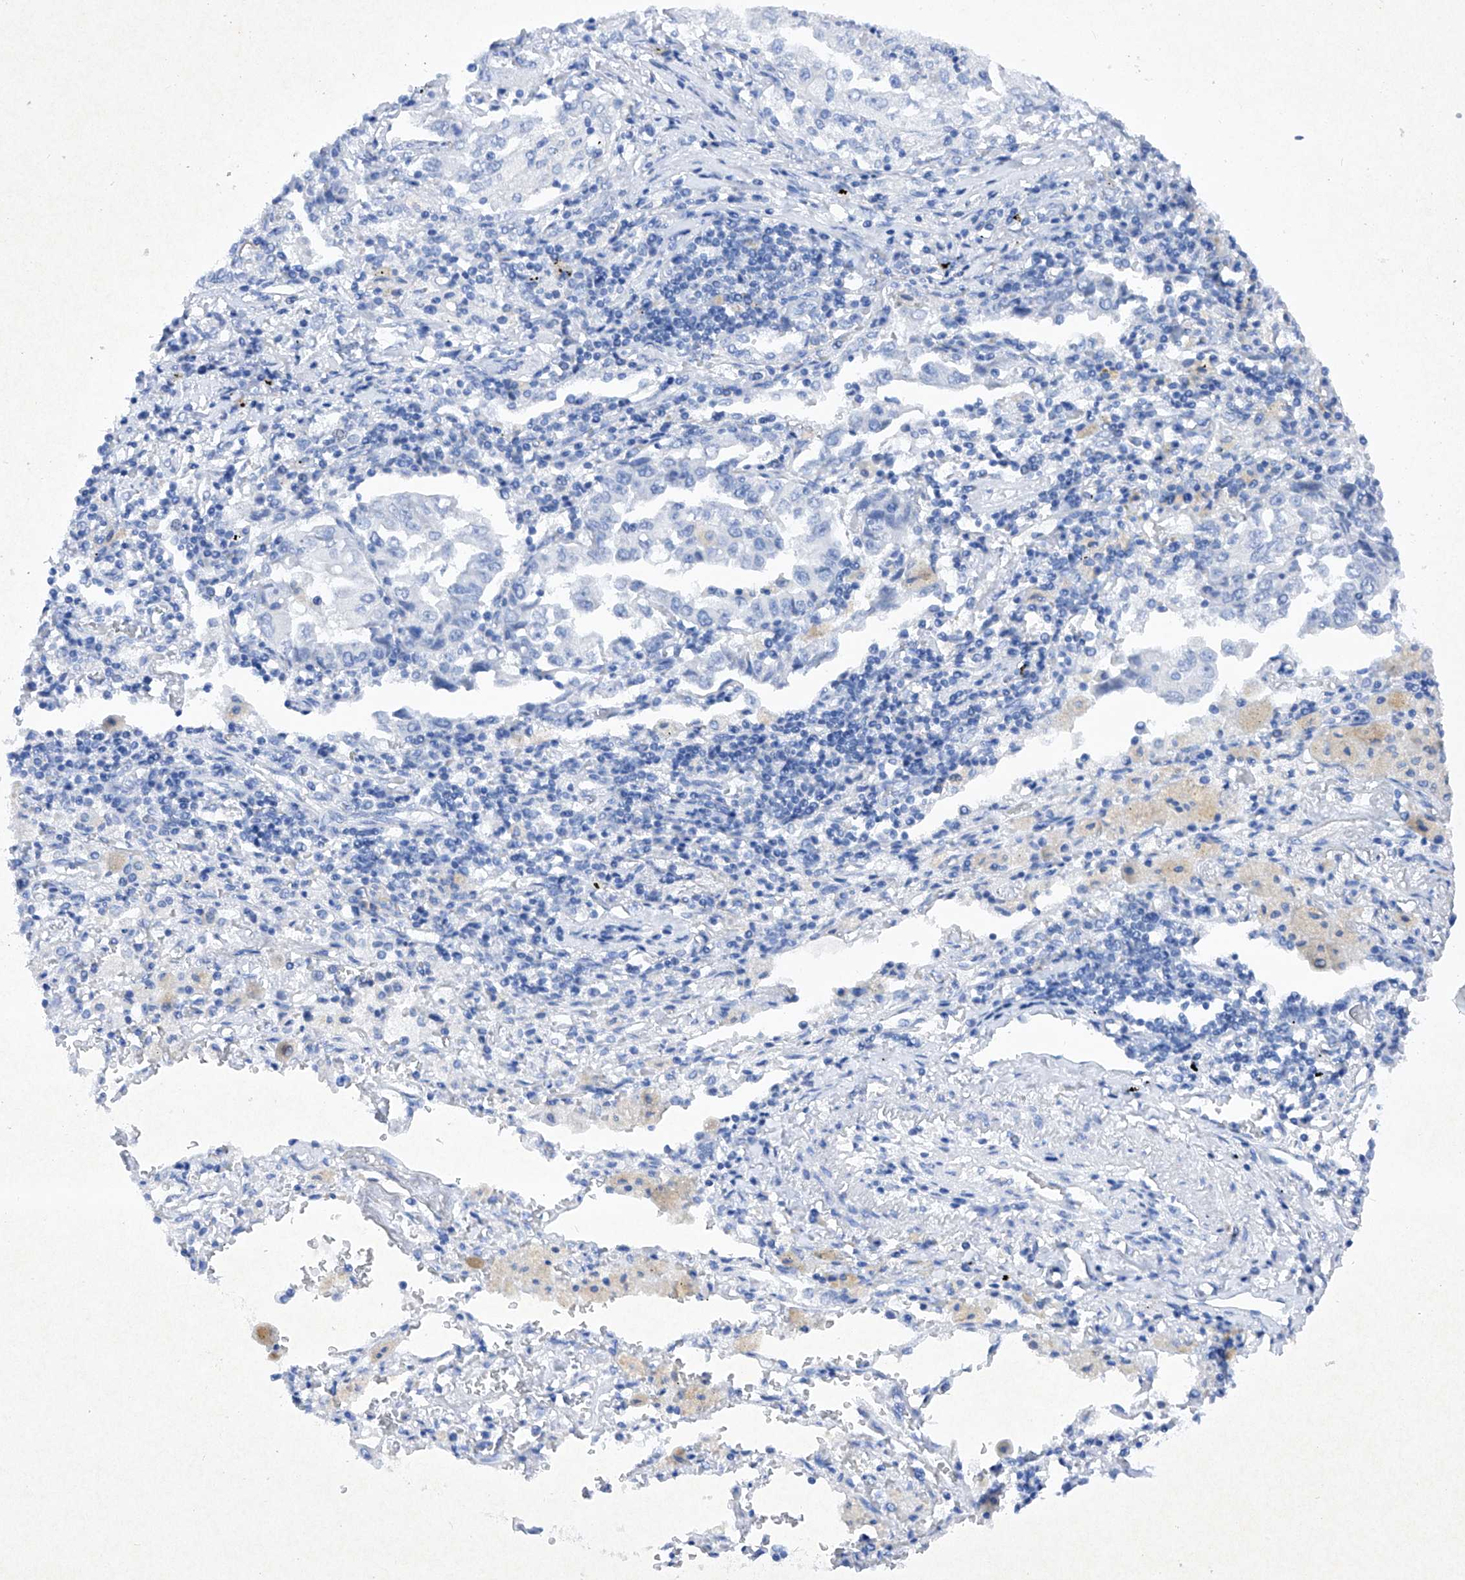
{"staining": {"intensity": "negative", "quantity": "none", "location": "none"}, "tissue": "lung cancer", "cell_type": "Tumor cells", "image_type": "cancer", "snomed": [{"axis": "morphology", "description": "Adenocarcinoma, NOS"}, {"axis": "topography", "description": "Lung"}], "caption": "DAB (3,3'-diaminobenzidine) immunohistochemical staining of lung adenocarcinoma shows no significant positivity in tumor cells.", "gene": "BARX2", "patient": {"sex": "female", "age": 51}}